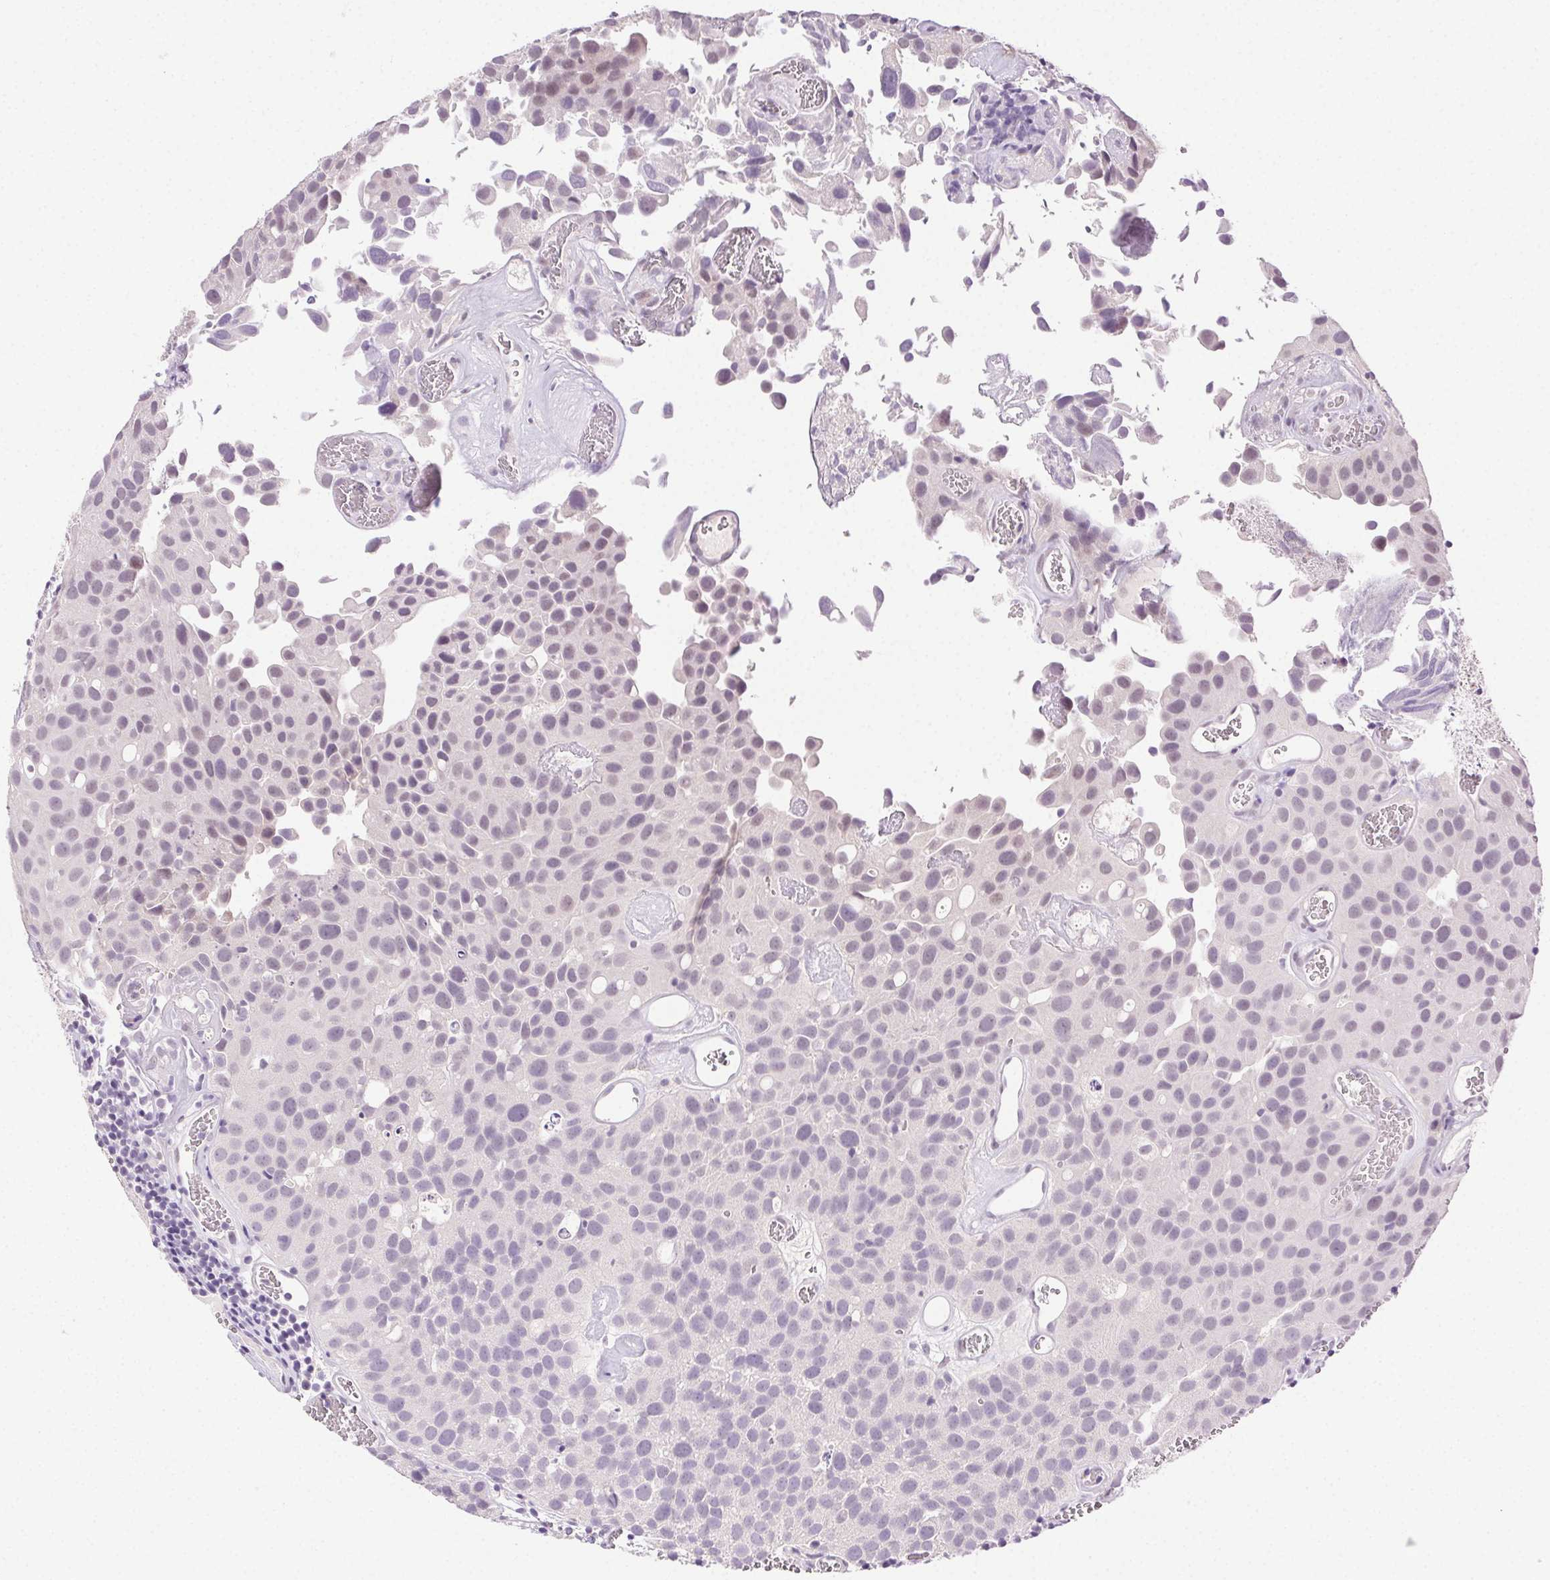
{"staining": {"intensity": "negative", "quantity": "none", "location": "none"}, "tissue": "urothelial cancer", "cell_type": "Tumor cells", "image_type": "cancer", "snomed": [{"axis": "morphology", "description": "Urothelial carcinoma, Low grade"}, {"axis": "topography", "description": "Urinary bladder"}], "caption": "Tumor cells show no significant protein expression in urothelial cancer.", "gene": "CLDN10", "patient": {"sex": "female", "age": 69}}